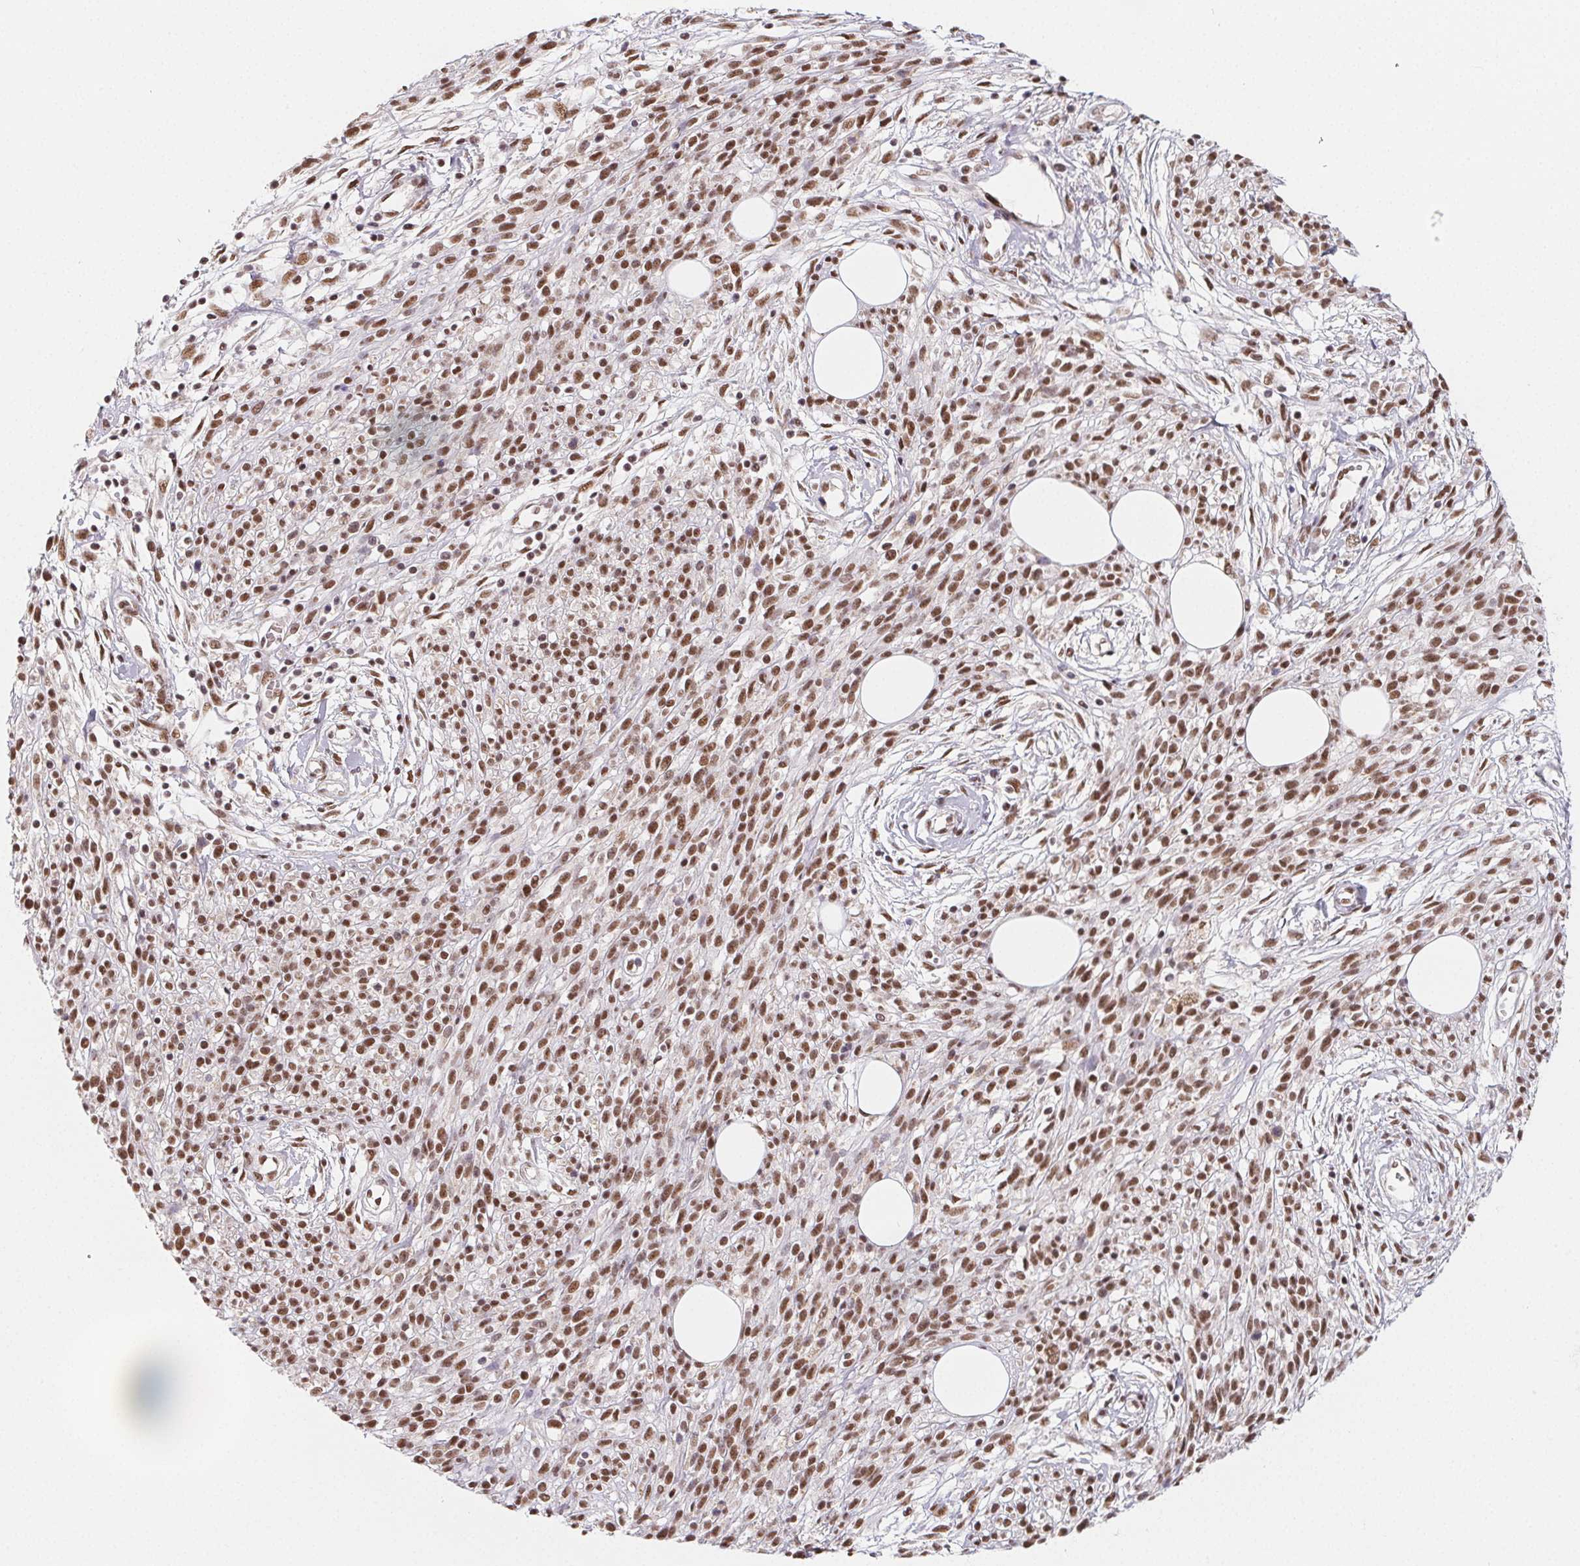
{"staining": {"intensity": "moderate", "quantity": ">75%", "location": "nuclear"}, "tissue": "melanoma", "cell_type": "Tumor cells", "image_type": "cancer", "snomed": [{"axis": "morphology", "description": "Malignant melanoma, NOS"}, {"axis": "topography", "description": "Skin"}, {"axis": "topography", "description": "Skin of trunk"}], "caption": "This image demonstrates IHC staining of human malignant melanoma, with medium moderate nuclear staining in approximately >75% of tumor cells.", "gene": "TCERG1", "patient": {"sex": "male", "age": 74}}